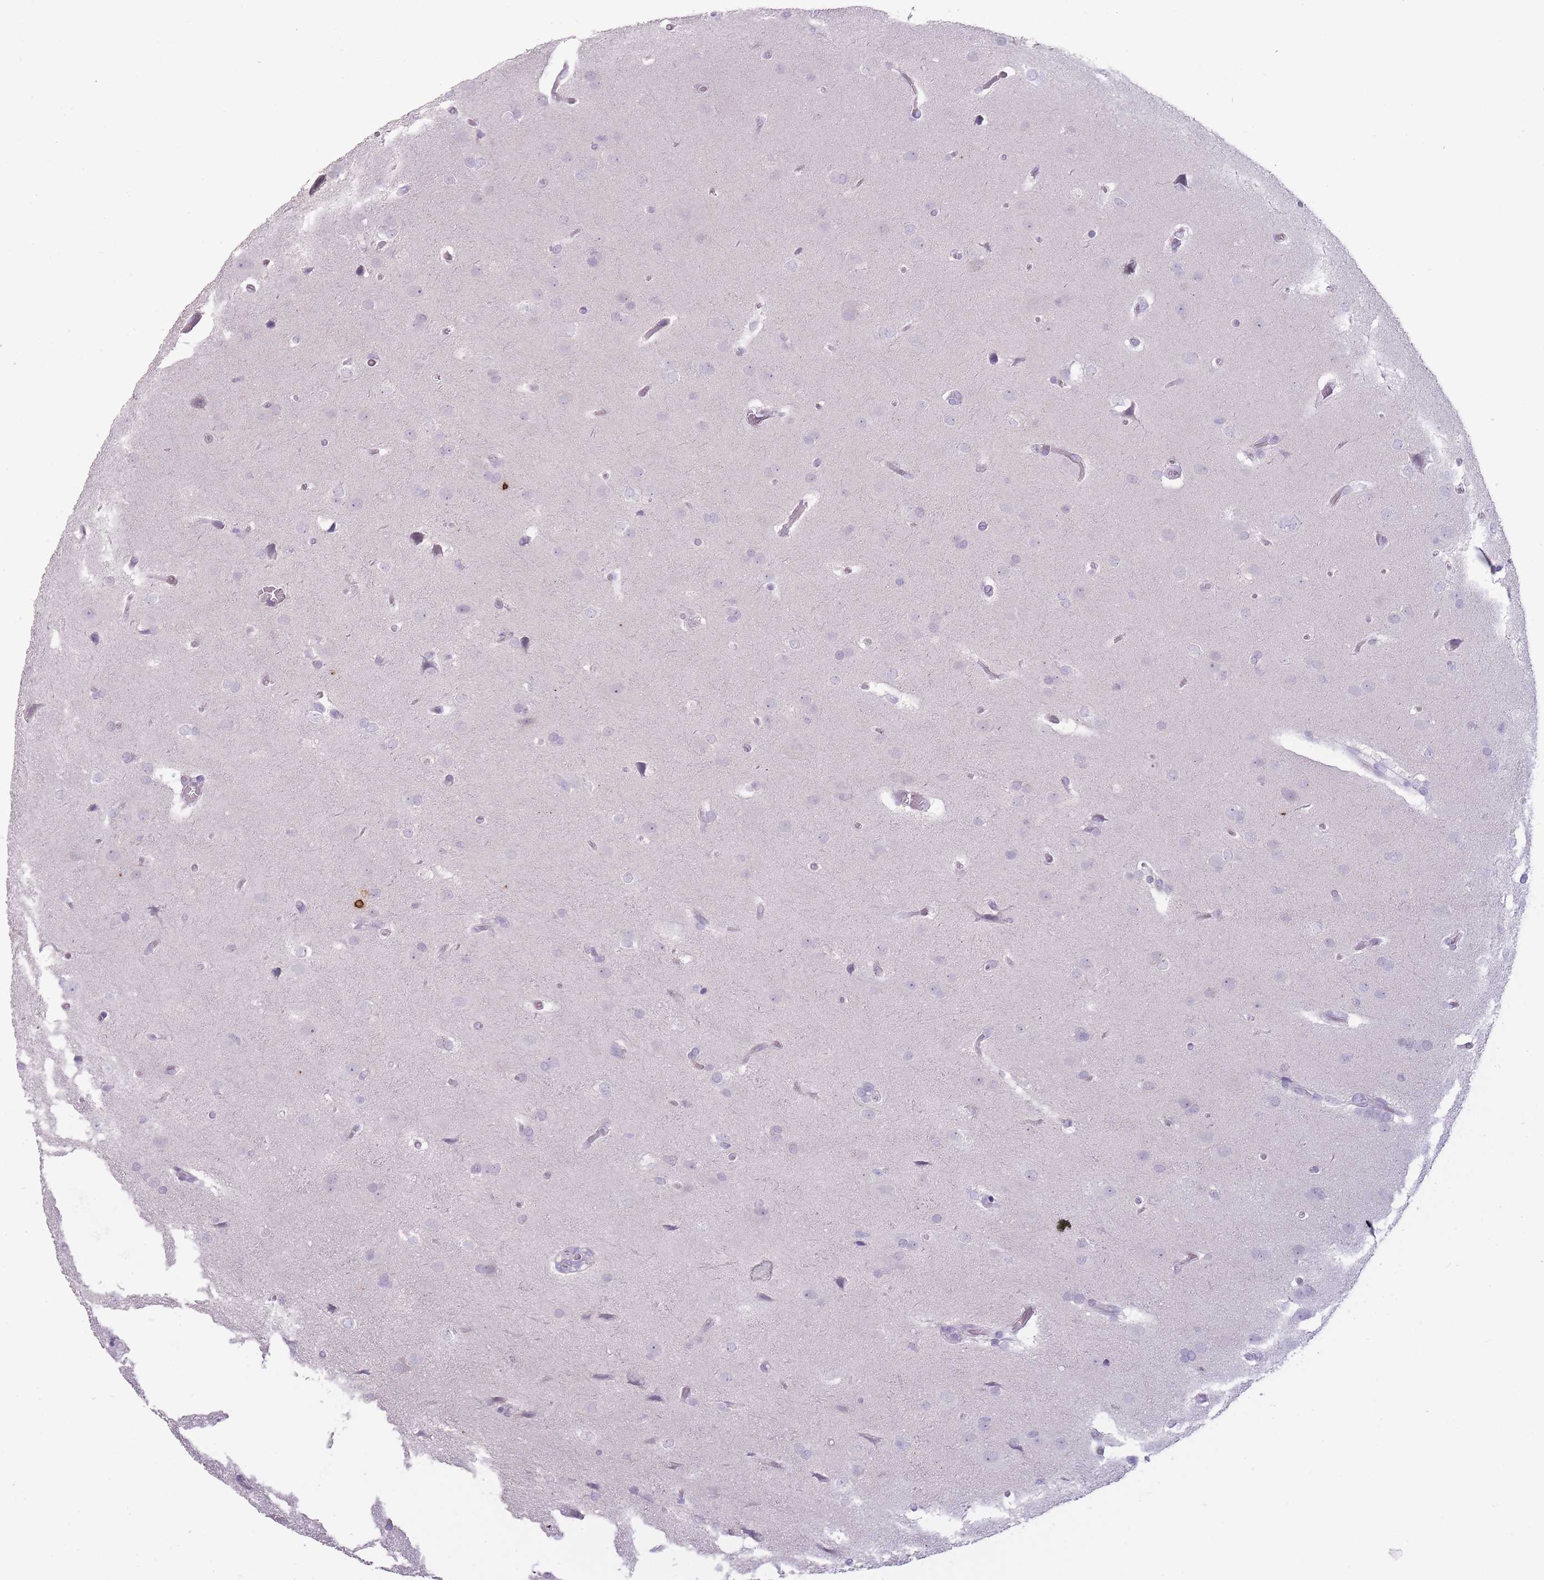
{"staining": {"intensity": "negative", "quantity": "none", "location": "none"}, "tissue": "glioma", "cell_type": "Tumor cells", "image_type": "cancer", "snomed": [{"axis": "morphology", "description": "Glioma, malignant, Low grade"}, {"axis": "topography", "description": "Brain"}], "caption": "High magnification brightfield microscopy of malignant low-grade glioma stained with DAB (brown) and counterstained with hematoxylin (blue): tumor cells show no significant staining. (Immunohistochemistry, brightfield microscopy, high magnification).", "gene": "DCANP1", "patient": {"sex": "female", "age": 32}}